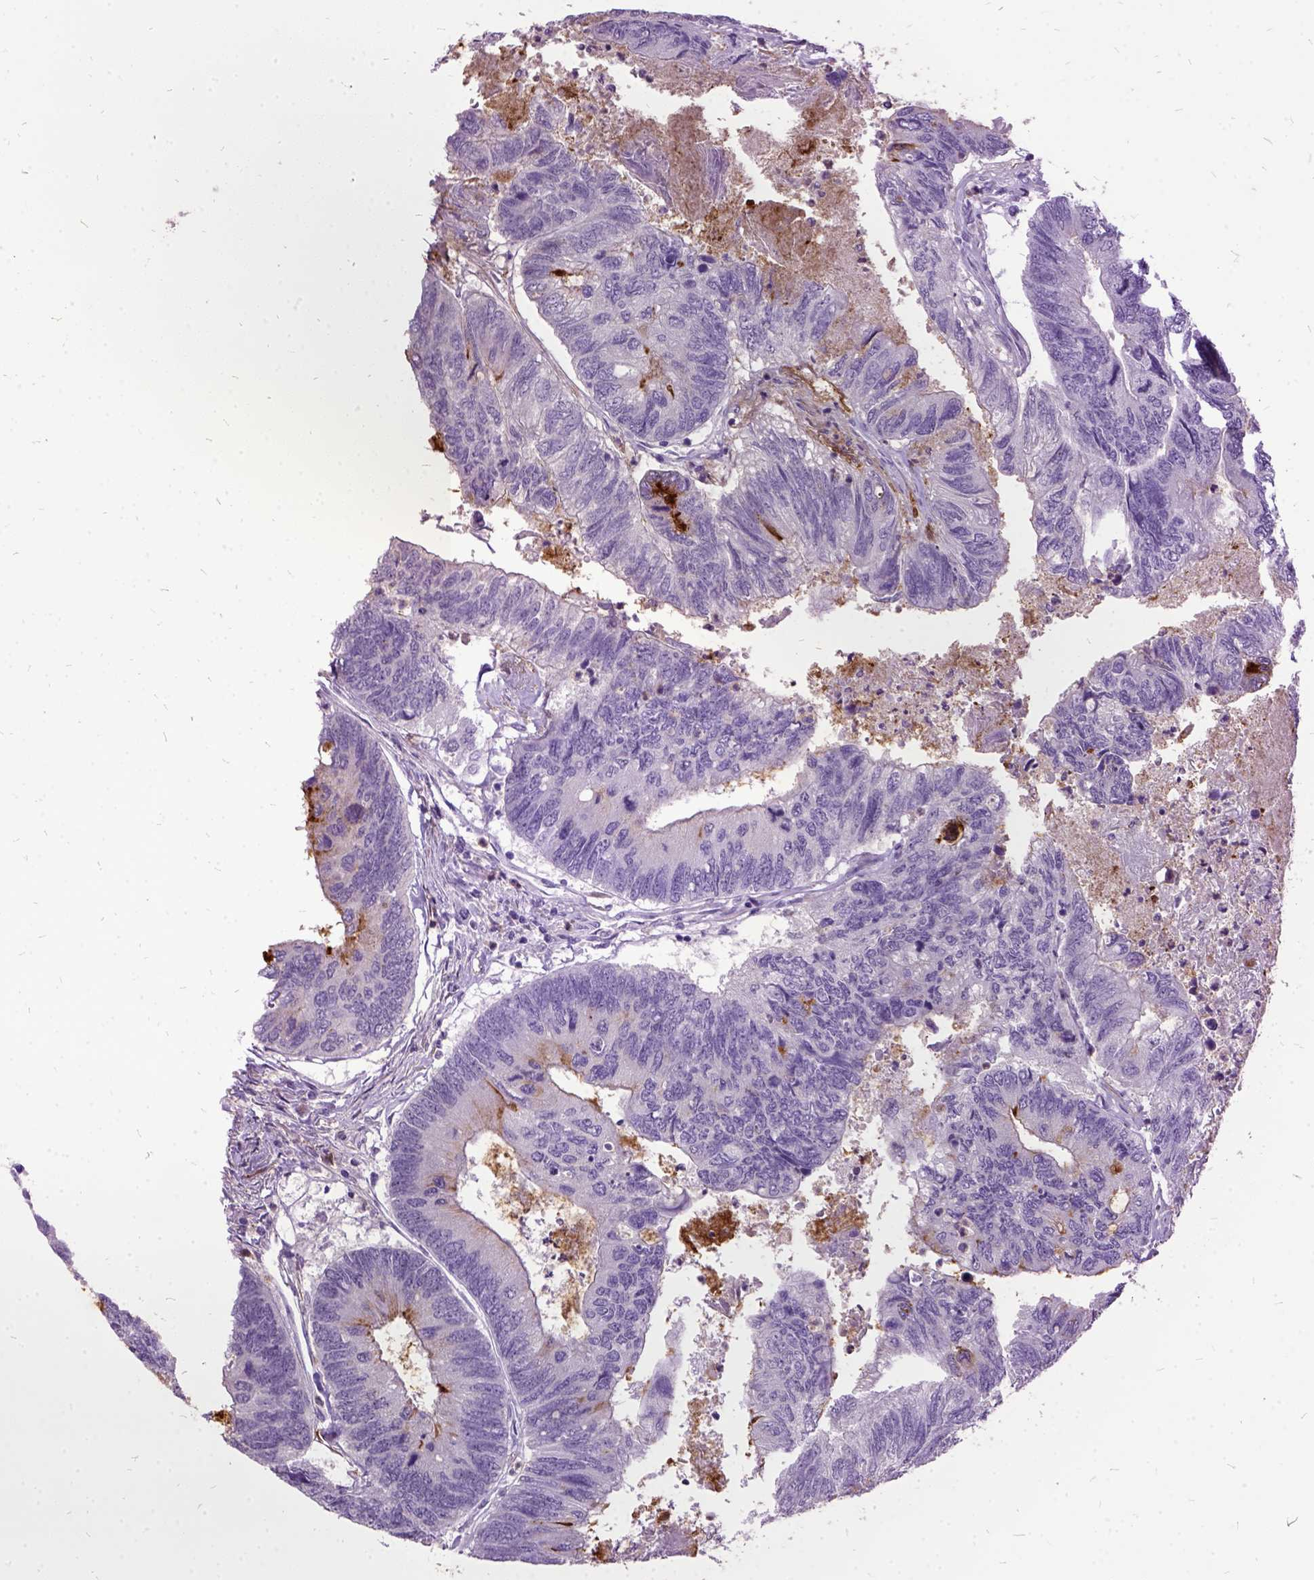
{"staining": {"intensity": "negative", "quantity": "none", "location": "none"}, "tissue": "colorectal cancer", "cell_type": "Tumor cells", "image_type": "cancer", "snomed": [{"axis": "morphology", "description": "Adenocarcinoma, NOS"}, {"axis": "topography", "description": "Colon"}], "caption": "A histopathology image of colorectal cancer (adenocarcinoma) stained for a protein demonstrates no brown staining in tumor cells.", "gene": "MME", "patient": {"sex": "female", "age": 67}}